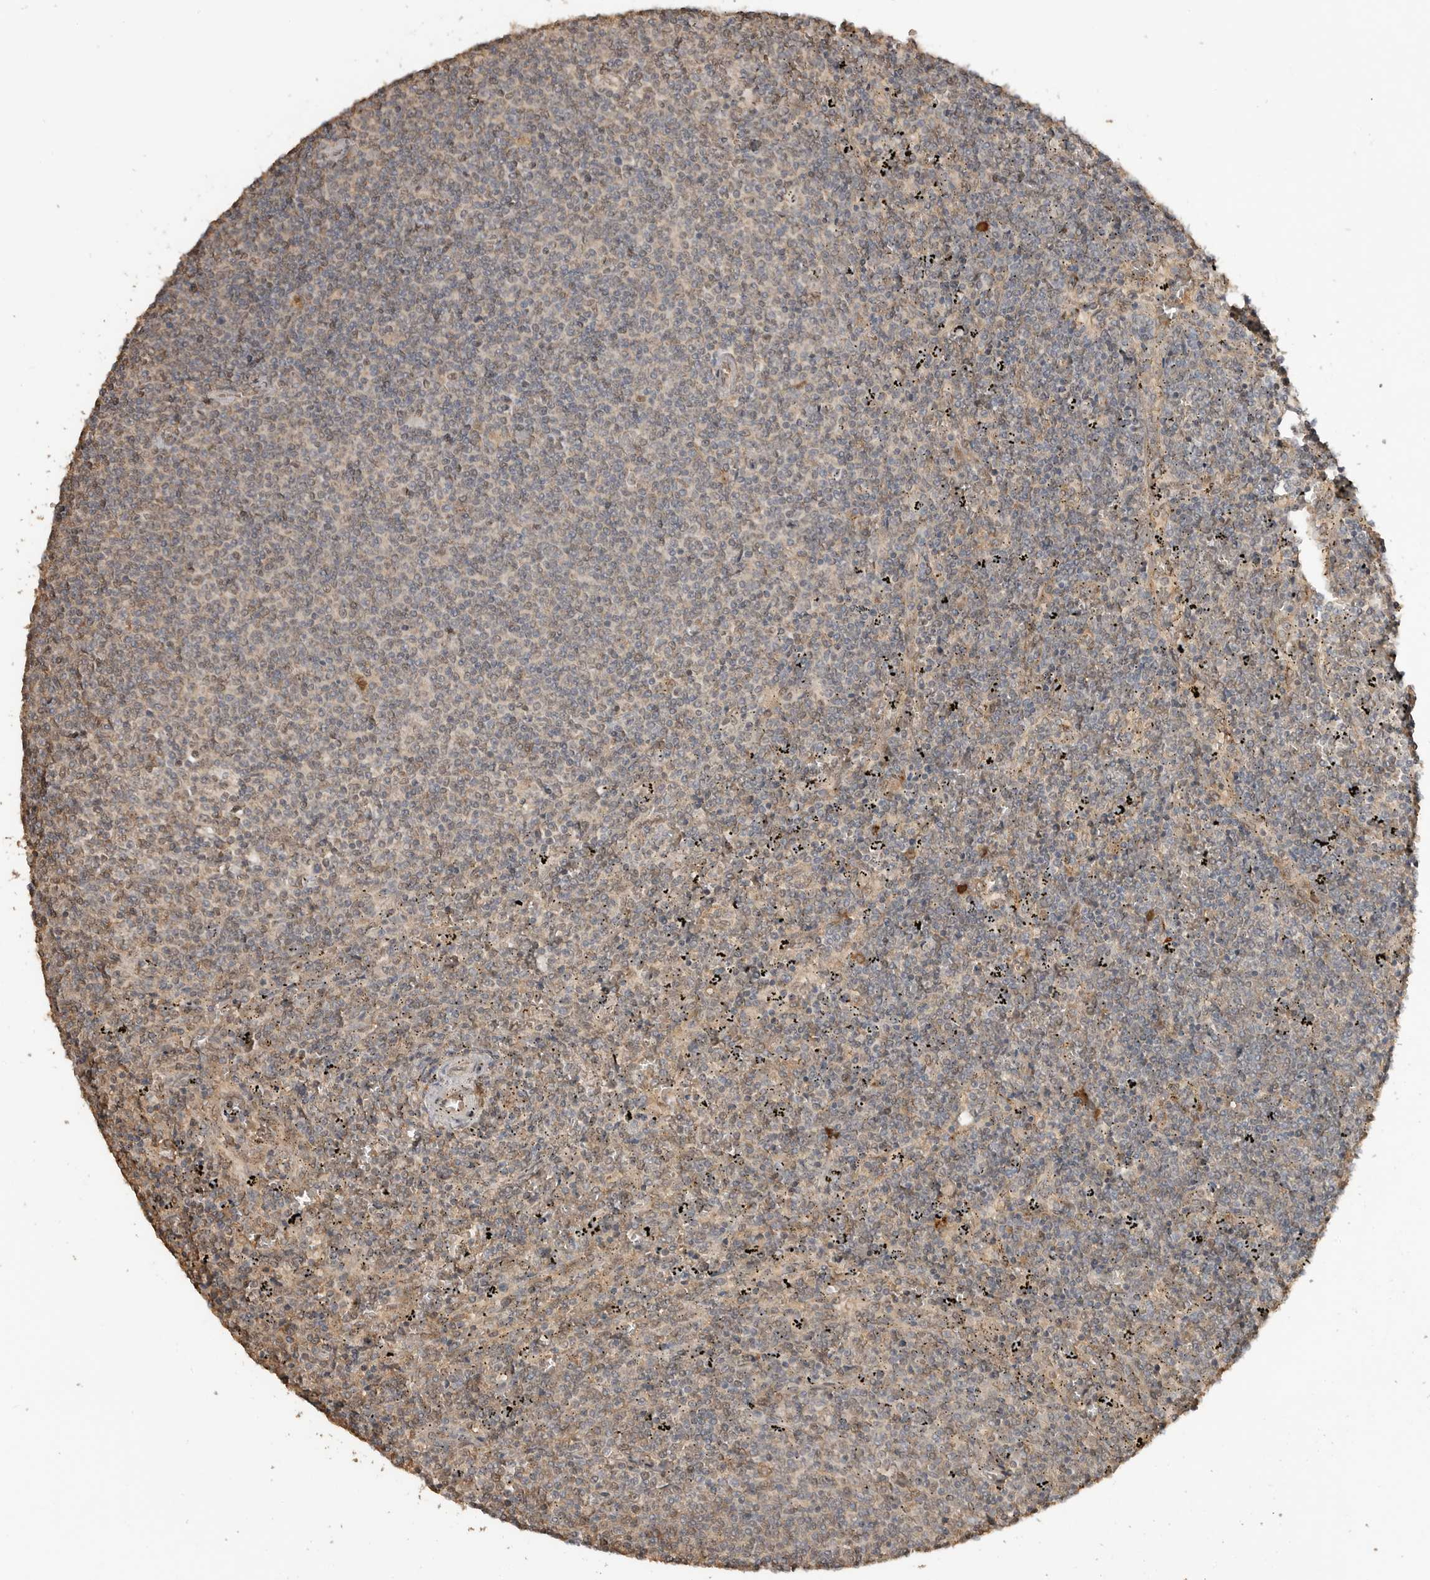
{"staining": {"intensity": "weak", "quantity": "<25%", "location": "nuclear"}, "tissue": "lymphoma", "cell_type": "Tumor cells", "image_type": "cancer", "snomed": [{"axis": "morphology", "description": "Malignant lymphoma, non-Hodgkin's type, Low grade"}, {"axis": "topography", "description": "Spleen"}], "caption": "High magnification brightfield microscopy of lymphoma stained with DAB (brown) and counterstained with hematoxylin (blue): tumor cells show no significant expression.", "gene": "ASPSCR1", "patient": {"sex": "female", "age": 50}}